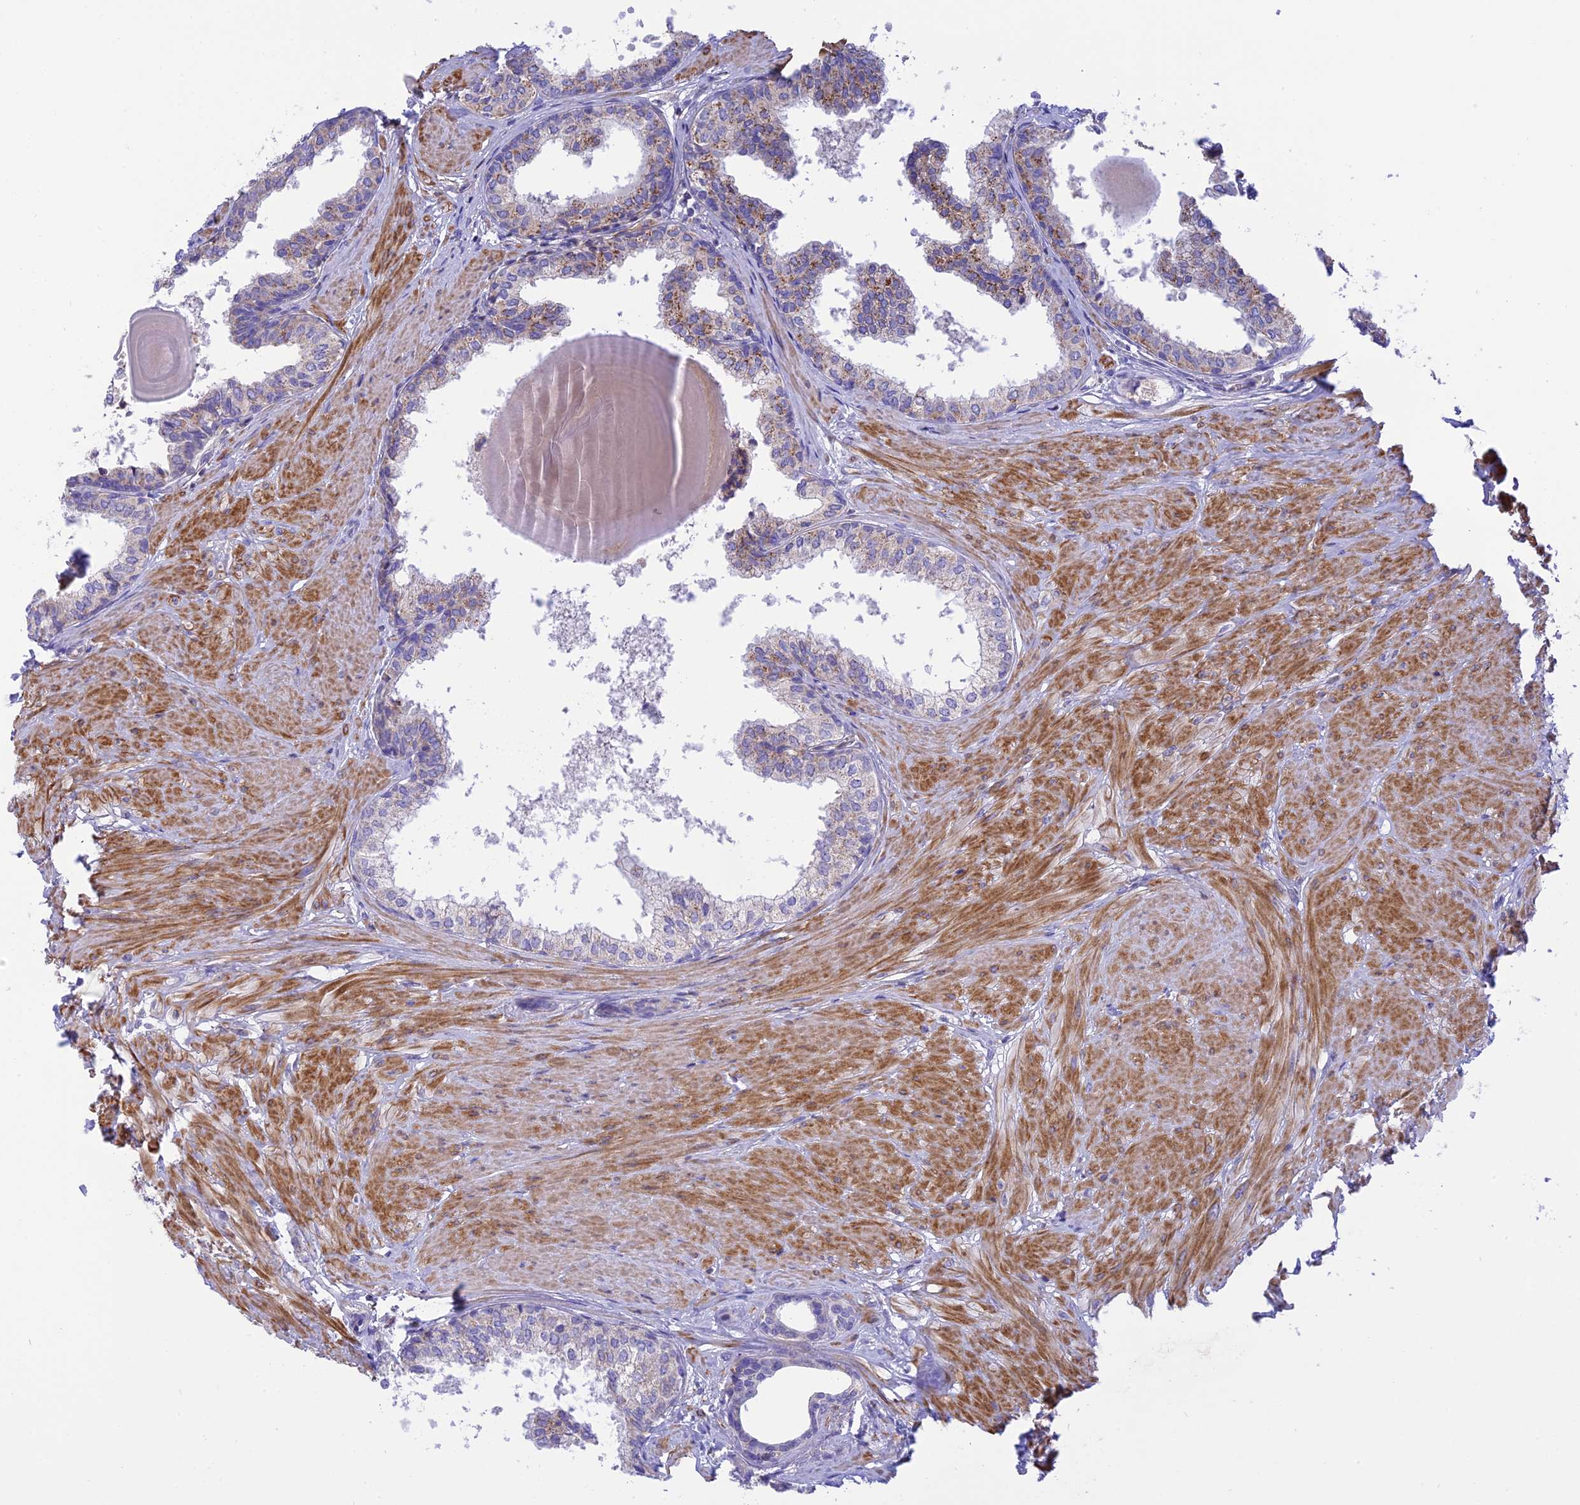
{"staining": {"intensity": "moderate", "quantity": "<25%", "location": "cytoplasmic/membranous"}, "tissue": "prostate", "cell_type": "Glandular cells", "image_type": "normal", "snomed": [{"axis": "morphology", "description": "Normal tissue, NOS"}, {"axis": "topography", "description": "Prostate"}], "caption": "Immunohistochemistry of benign prostate shows low levels of moderate cytoplasmic/membranous positivity in approximately <25% of glandular cells. (DAB IHC, brown staining for protein, blue staining for nuclei).", "gene": "CORO7", "patient": {"sex": "male", "age": 48}}